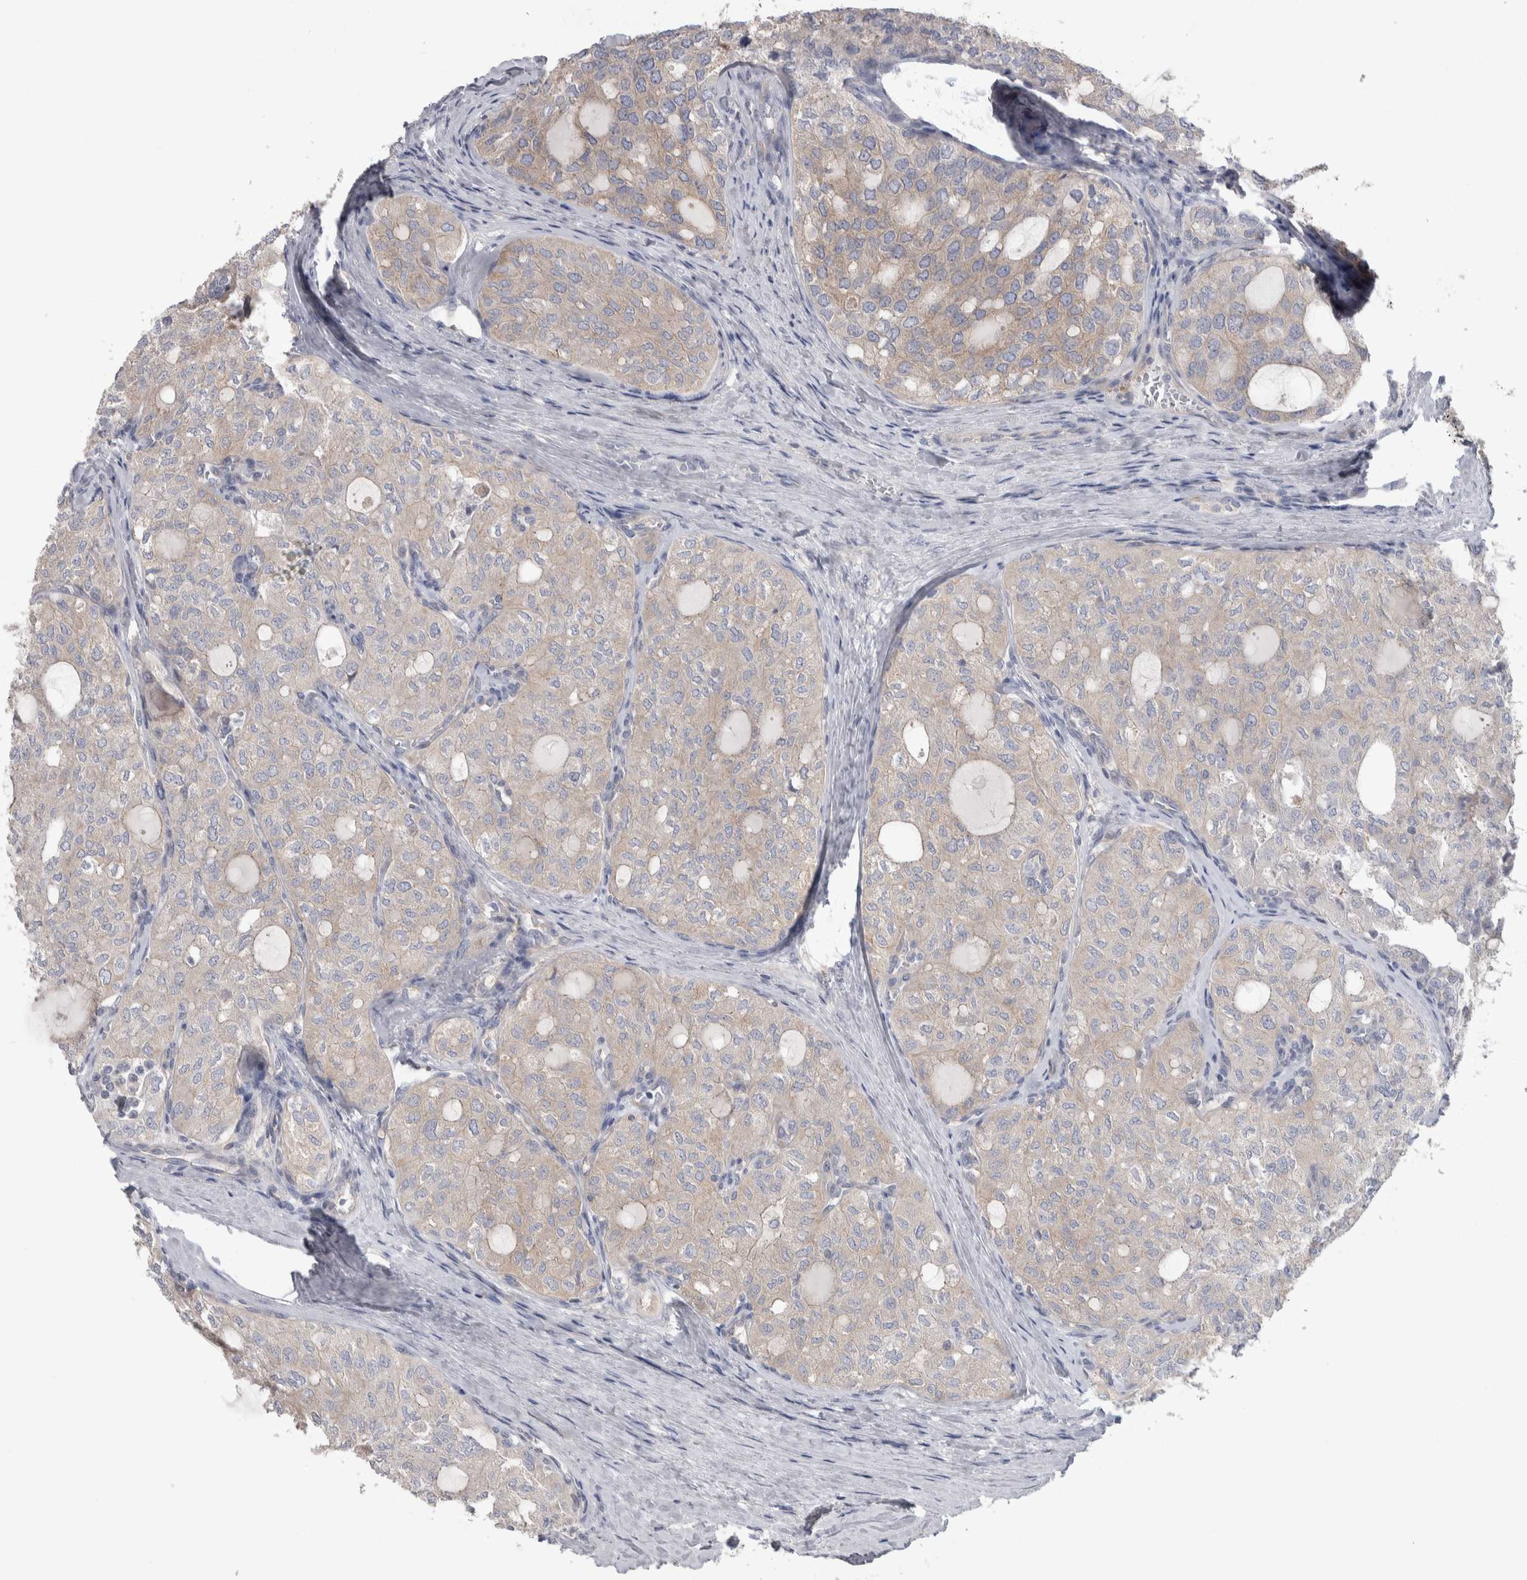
{"staining": {"intensity": "weak", "quantity": "<25%", "location": "cytoplasmic/membranous"}, "tissue": "thyroid cancer", "cell_type": "Tumor cells", "image_type": "cancer", "snomed": [{"axis": "morphology", "description": "Follicular adenoma carcinoma, NOS"}, {"axis": "topography", "description": "Thyroid gland"}], "caption": "Immunohistochemical staining of human thyroid follicular adenoma carcinoma shows no significant staining in tumor cells.", "gene": "GPHN", "patient": {"sex": "male", "age": 75}}